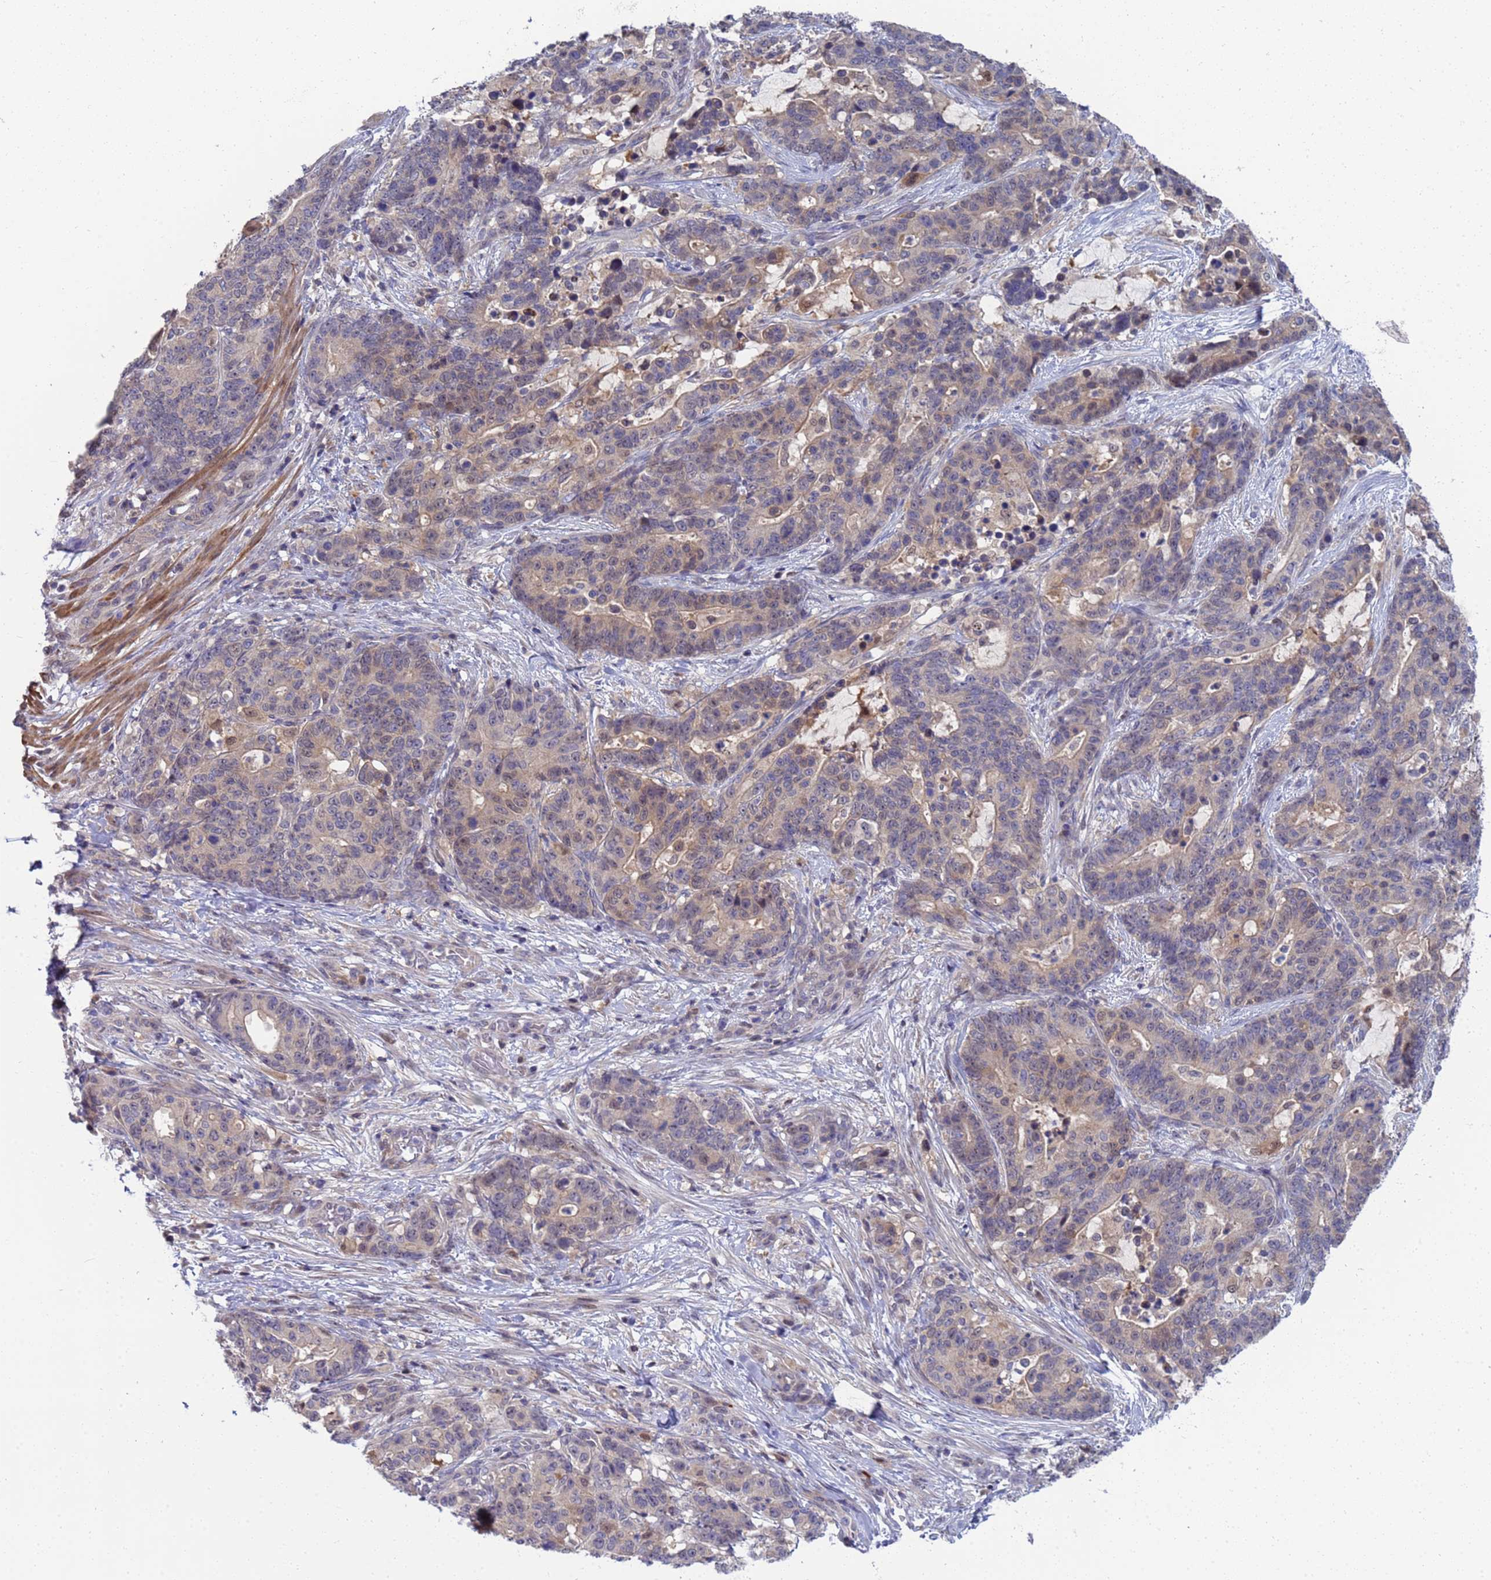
{"staining": {"intensity": "negative", "quantity": "none", "location": "none"}, "tissue": "stomach cancer", "cell_type": "Tumor cells", "image_type": "cancer", "snomed": [{"axis": "morphology", "description": "Normal tissue, NOS"}, {"axis": "morphology", "description": "Adenocarcinoma, NOS"}, {"axis": "topography", "description": "Stomach"}], "caption": "Image shows no significant protein positivity in tumor cells of stomach cancer (adenocarcinoma).", "gene": "ENOSF1", "patient": {"sex": "female", "age": 64}}